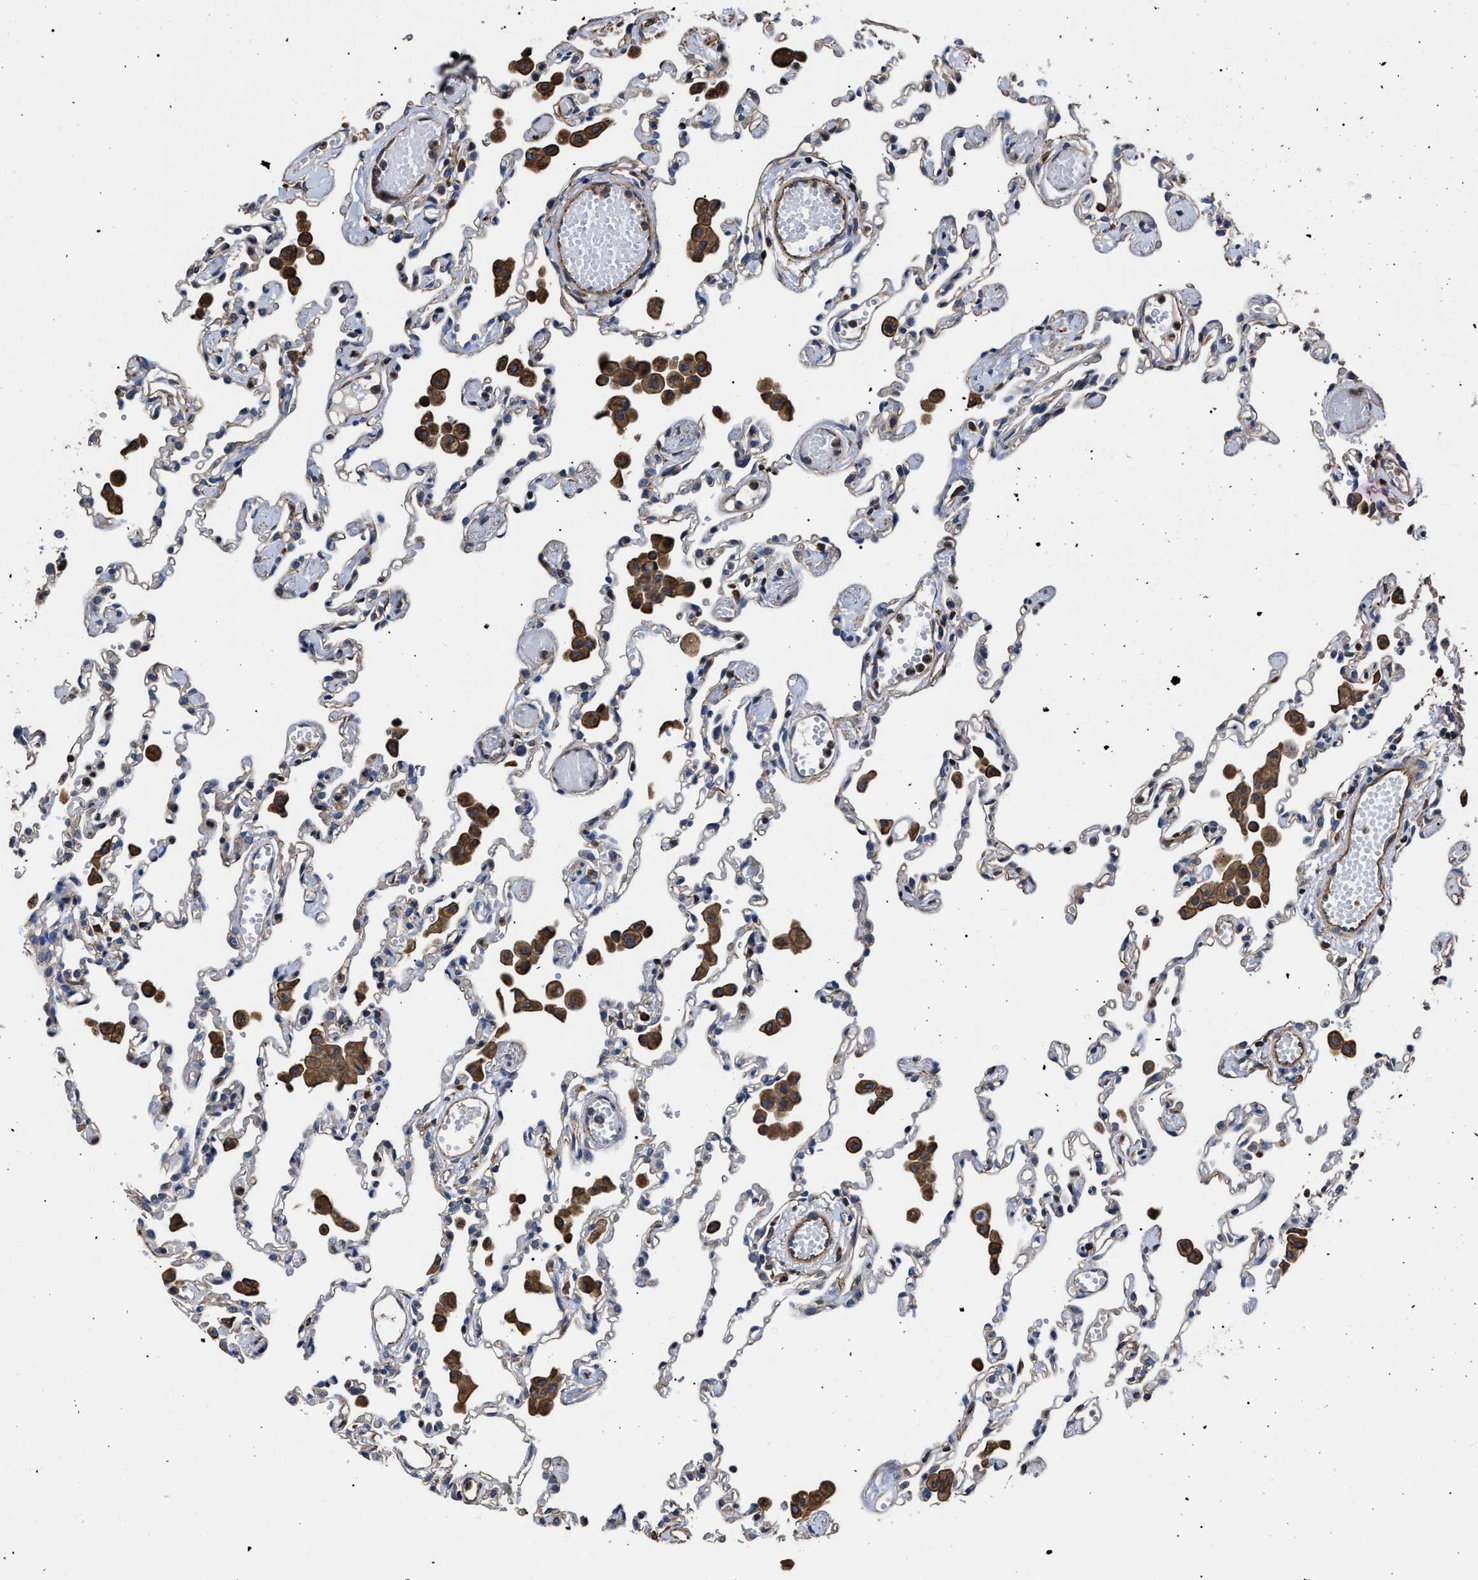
{"staining": {"intensity": "moderate", "quantity": "<25%", "location": "cytoplasmic/membranous"}, "tissue": "lung", "cell_type": "Alveolar cells", "image_type": "normal", "snomed": [{"axis": "morphology", "description": "Normal tissue, NOS"}, {"axis": "topography", "description": "Bronchus"}, {"axis": "topography", "description": "Lung"}], "caption": "This histopathology image shows immunohistochemistry staining of normal human lung, with low moderate cytoplasmic/membranous expression in about <25% of alveolar cells.", "gene": "TSPAN33", "patient": {"sex": "female", "age": 49}}